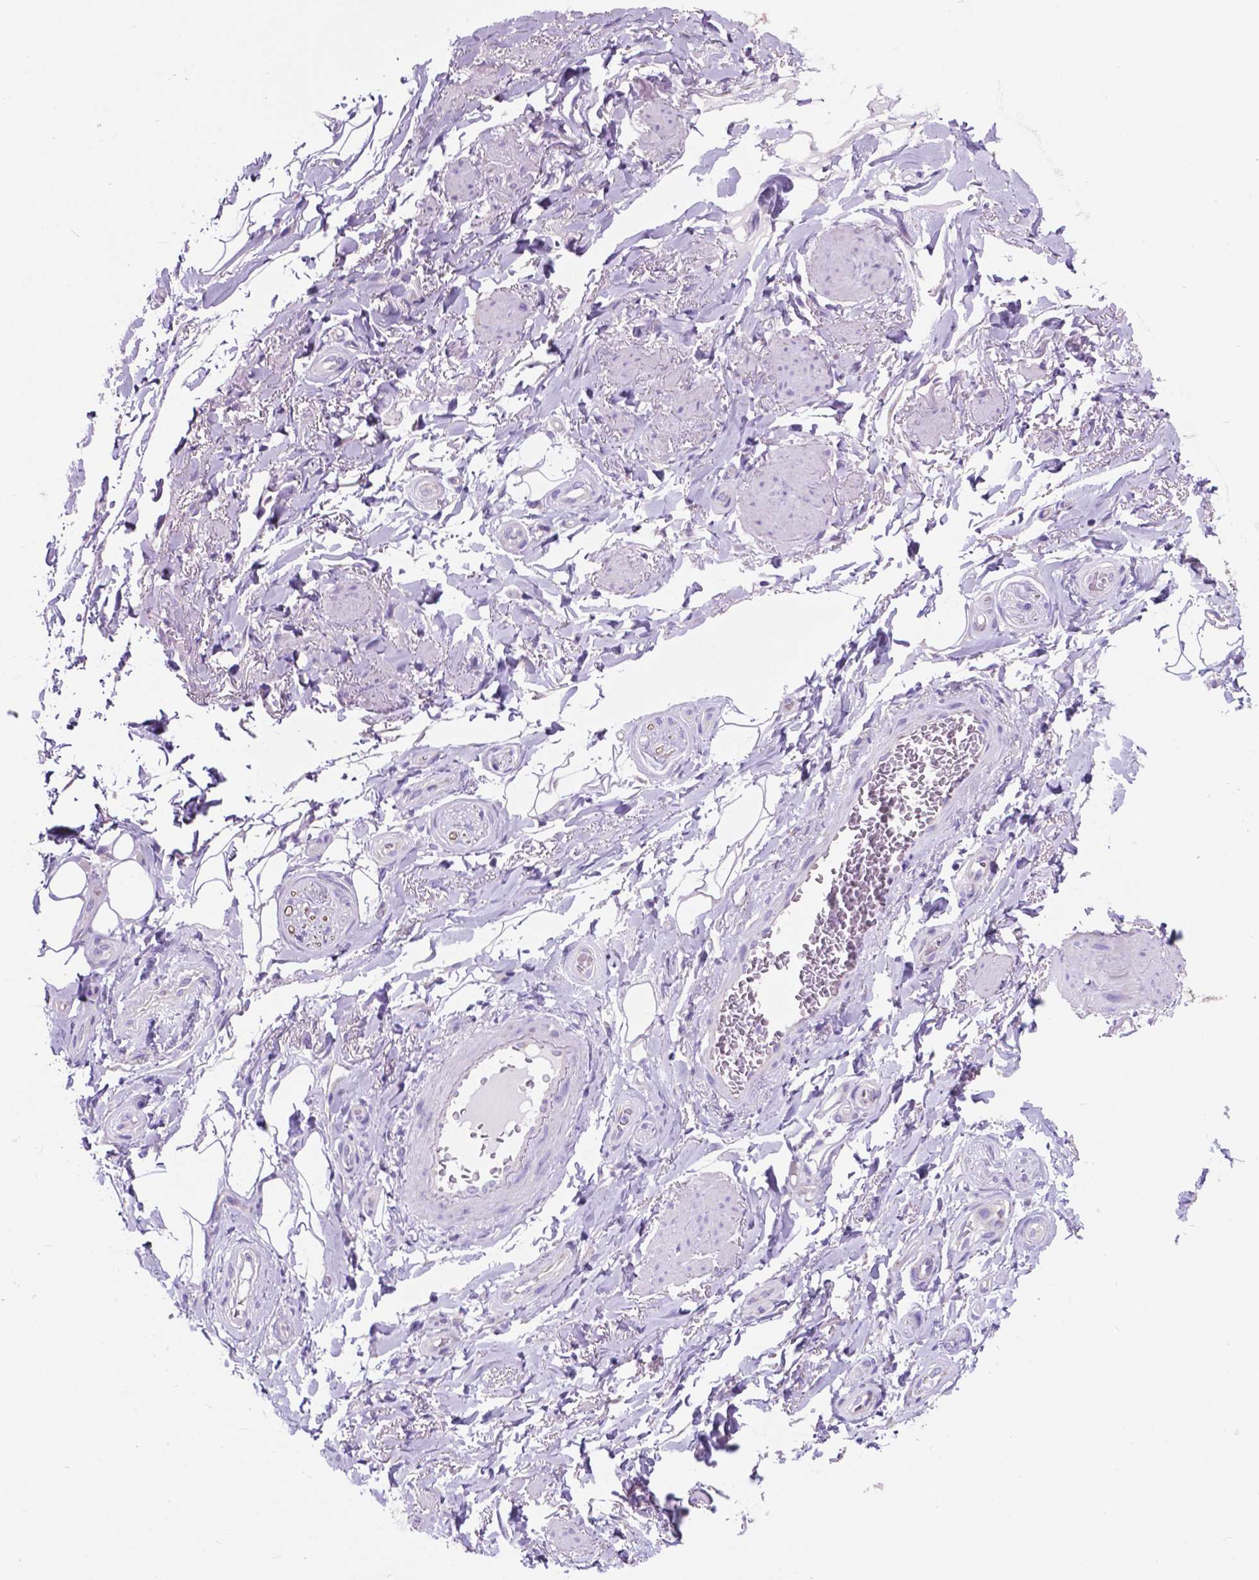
{"staining": {"intensity": "negative", "quantity": "none", "location": "none"}, "tissue": "adipose tissue", "cell_type": "Adipocytes", "image_type": "normal", "snomed": [{"axis": "morphology", "description": "Normal tissue, NOS"}, {"axis": "topography", "description": "Anal"}, {"axis": "topography", "description": "Peripheral nerve tissue"}], "caption": "The immunohistochemistry histopathology image has no significant positivity in adipocytes of adipose tissue. (DAB immunohistochemistry (IHC) visualized using brightfield microscopy, high magnification).", "gene": "TMEM121B", "patient": {"sex": "male", "age": 53}}